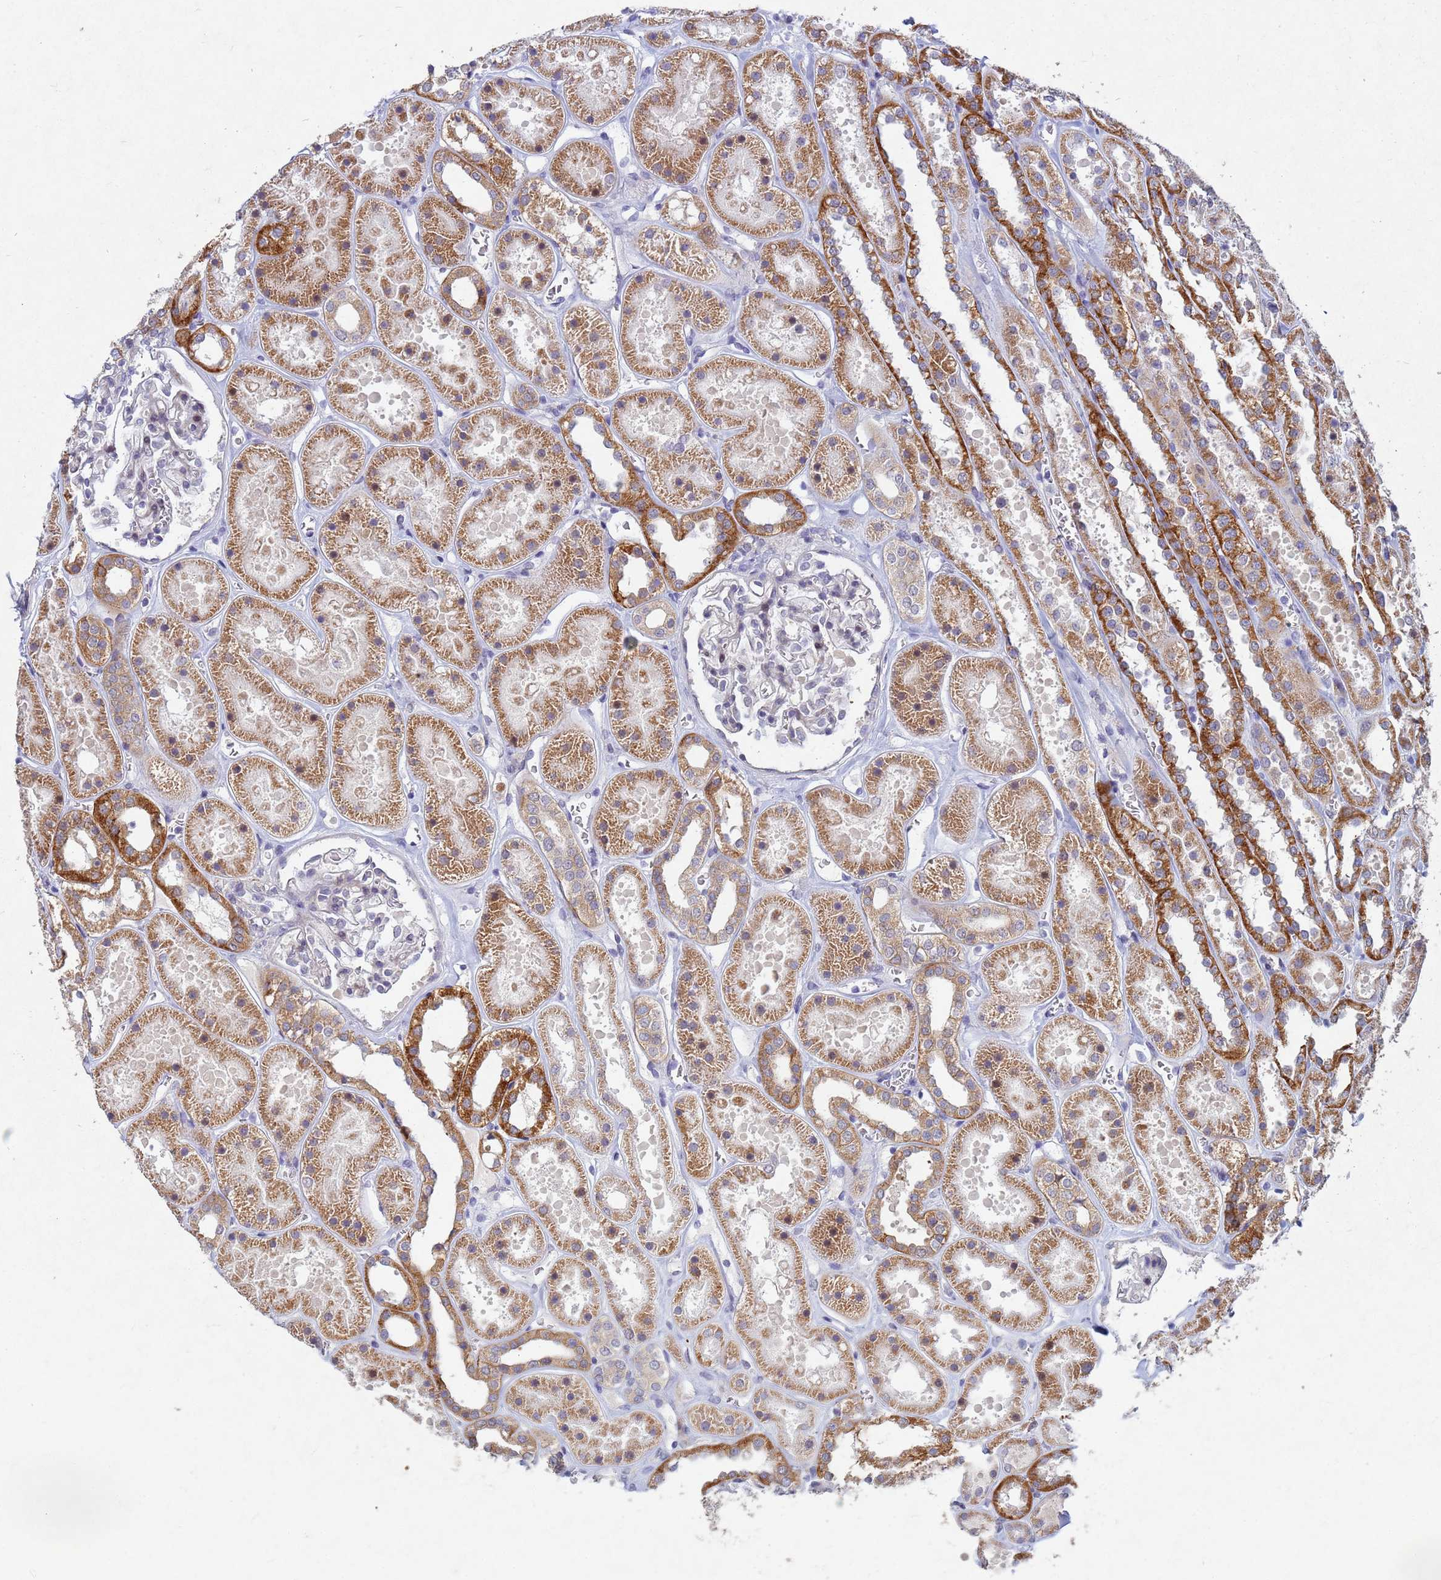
{"staining": {"intensity": "negative", "quantity": "none", "location": "none"}, "tissue": "kidney", "cell_type": "Cells in glomeruli", "image_type": "normal", "snomed": [{"axis": "morphology", "description": "Normal tissue, NOS"}, {"axis": "topography", "description": "Kidney"}], "caption": "High power microscopy micrograph of an immunohistochemistry (IHC) photomicrograph of benign kidney, revealing no significant staining in cells in glomeruli. (DAB (3,3'-diaminobenzidine) immunohistochemistry (IHC), high magnification).", "gene": "TNPO2", "patient": {"sex": "female", "age": 41}}